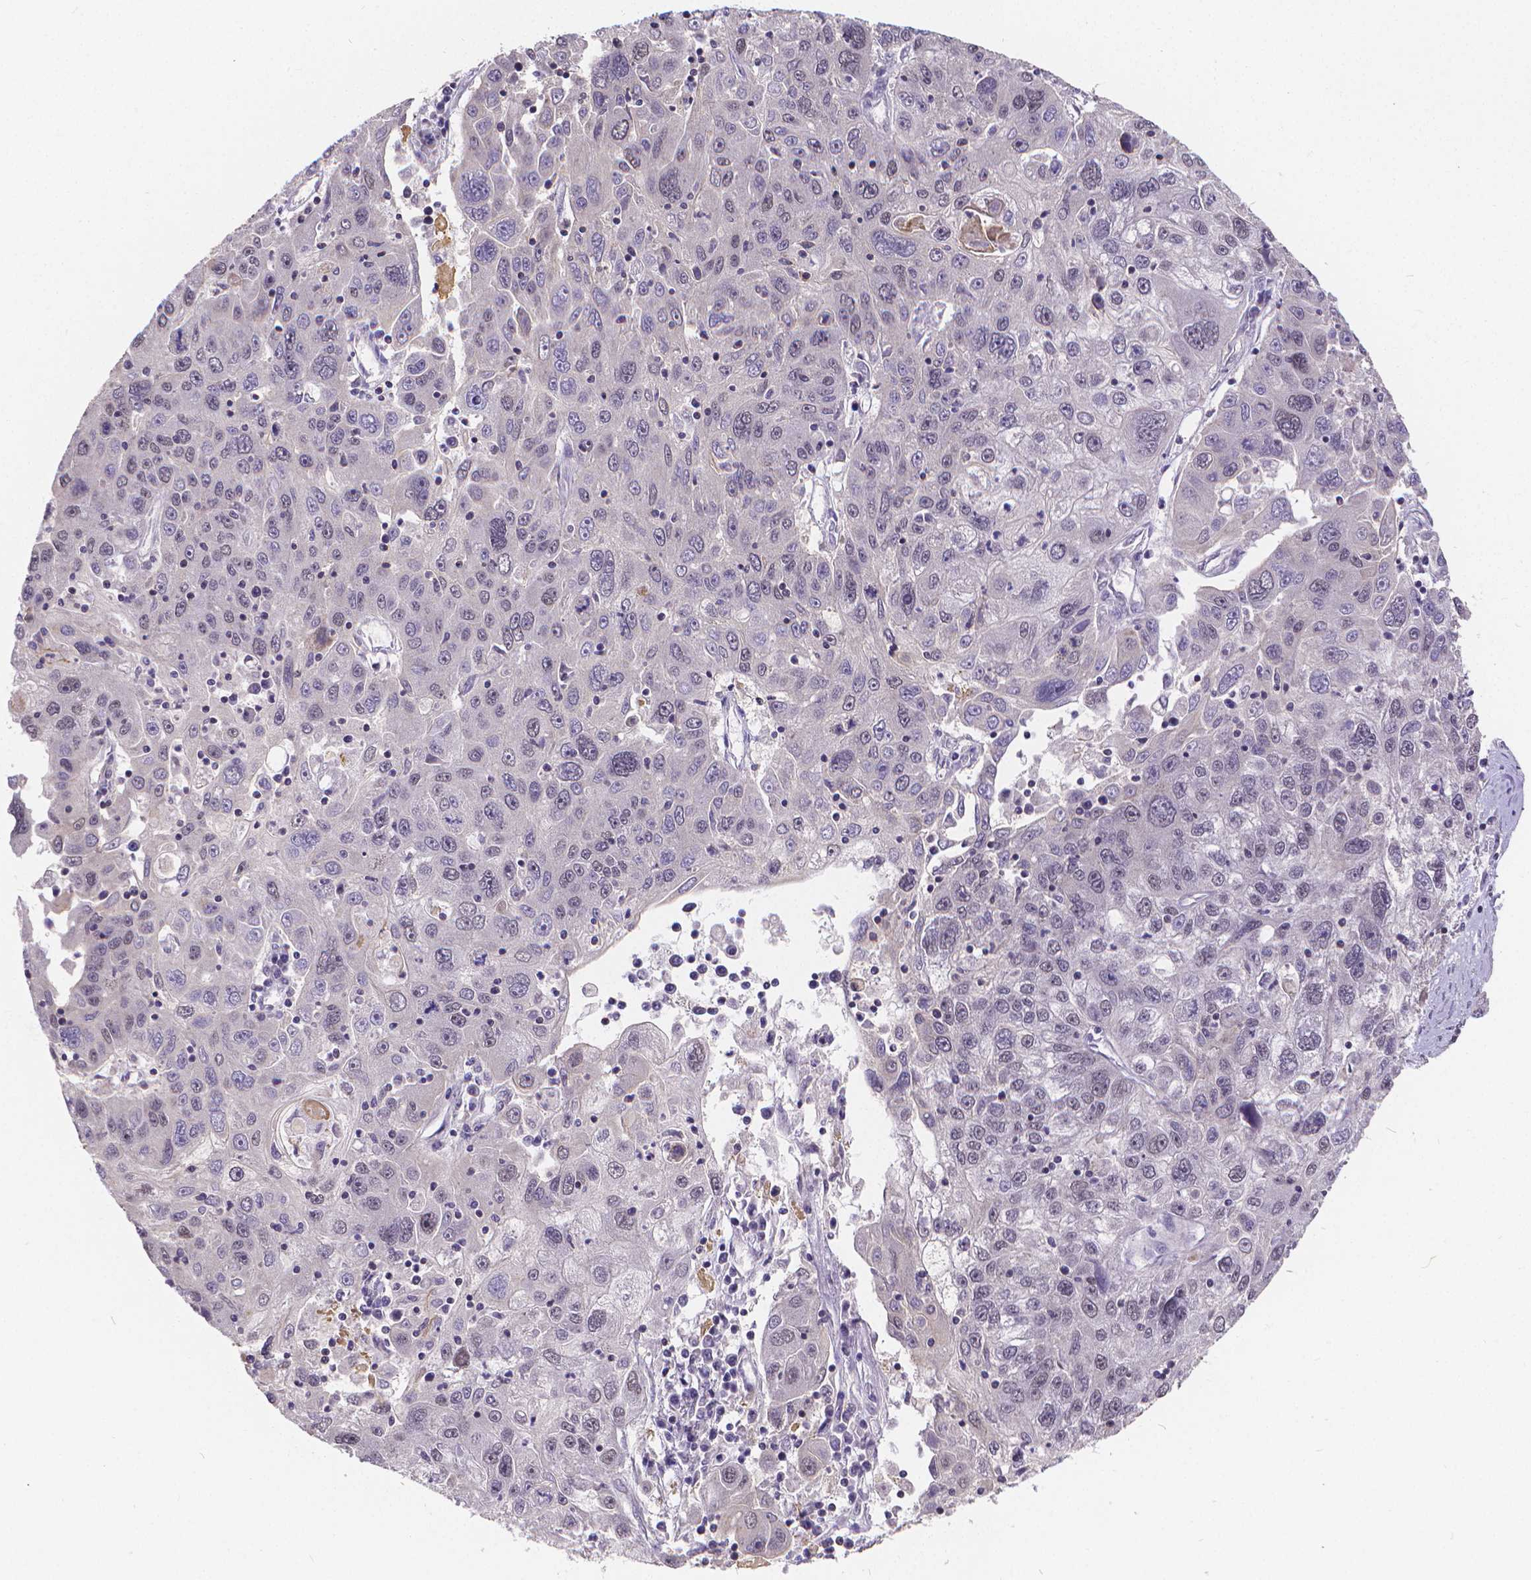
{"staining": {"intensity": "negative", "quantity": "none", "location": "none"}, "tissue": "stomach cancer", "cell_type": "Tumor cells", "image_type": "cancer", "snomed": [{"axis": "morphology", "description": "Adenocarcinoma, NOS"}, {"axis": "topography", "description": "Stomach"}], "caption": "This is an immunohistochemistry (IHC) histopathology image of stomach cancer. There is no staining in tumor cells.", "gene": "GLRB", "patient": {"sex": "male", "age": 56}}